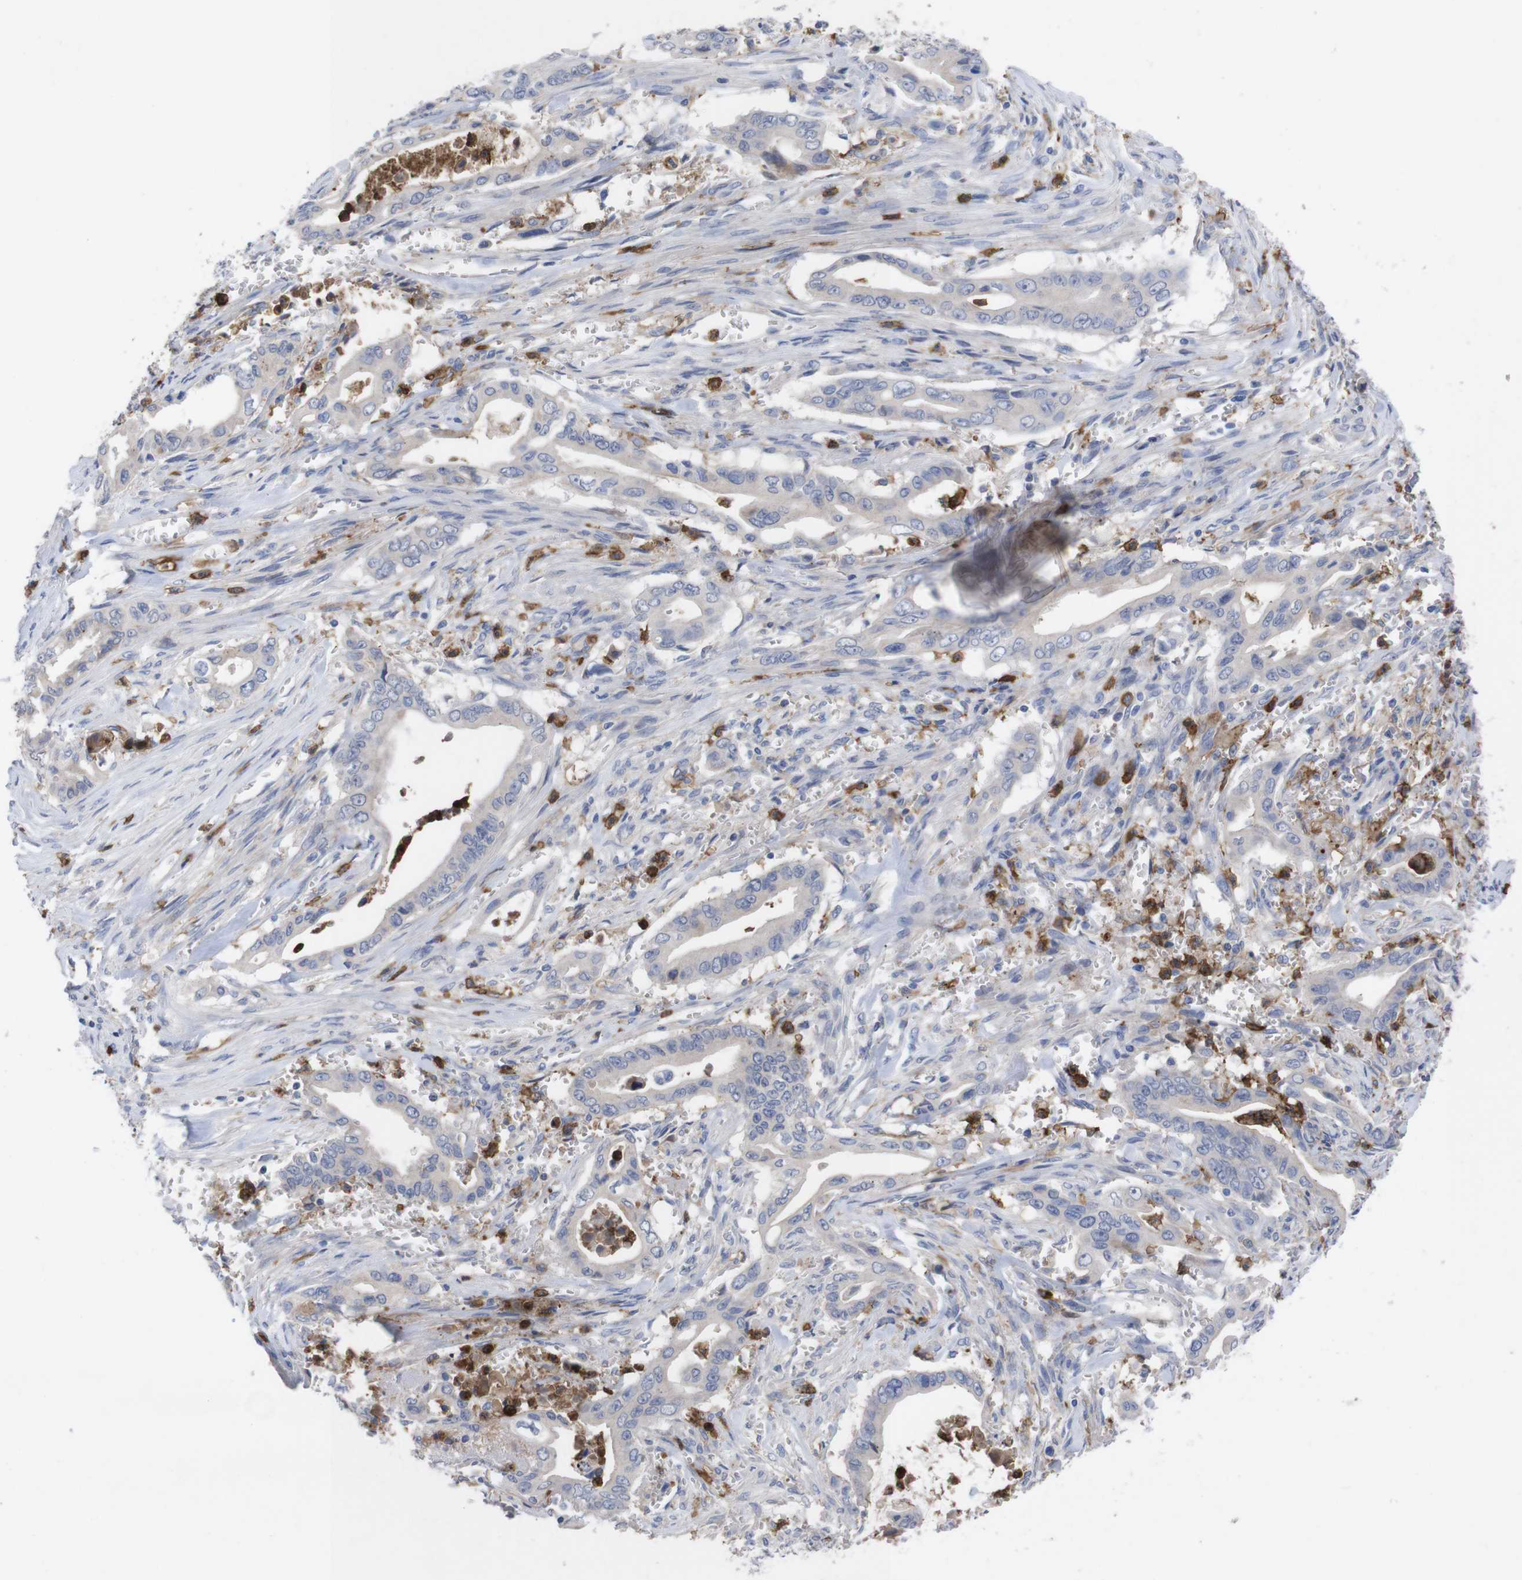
{"staining": {"intensity": "negative", "quantity": "none", "location": "none"}, "tissue": "pancreatic cancer", "cell_type": "Tumor cells", "image_type": "cancer", "snomed": [{"axis": "morphology", "description": "Adenocarcinoma, NOS"}, {"axis": "topography", "description": "Pancreas"}], "caption": "The IHC histopathology image has no significant staining in tumor cells of adenocarcinoma (pancreatic) tissue.", "gene": "C5AR1", "patient": {"sex": "male", "age": 59}}